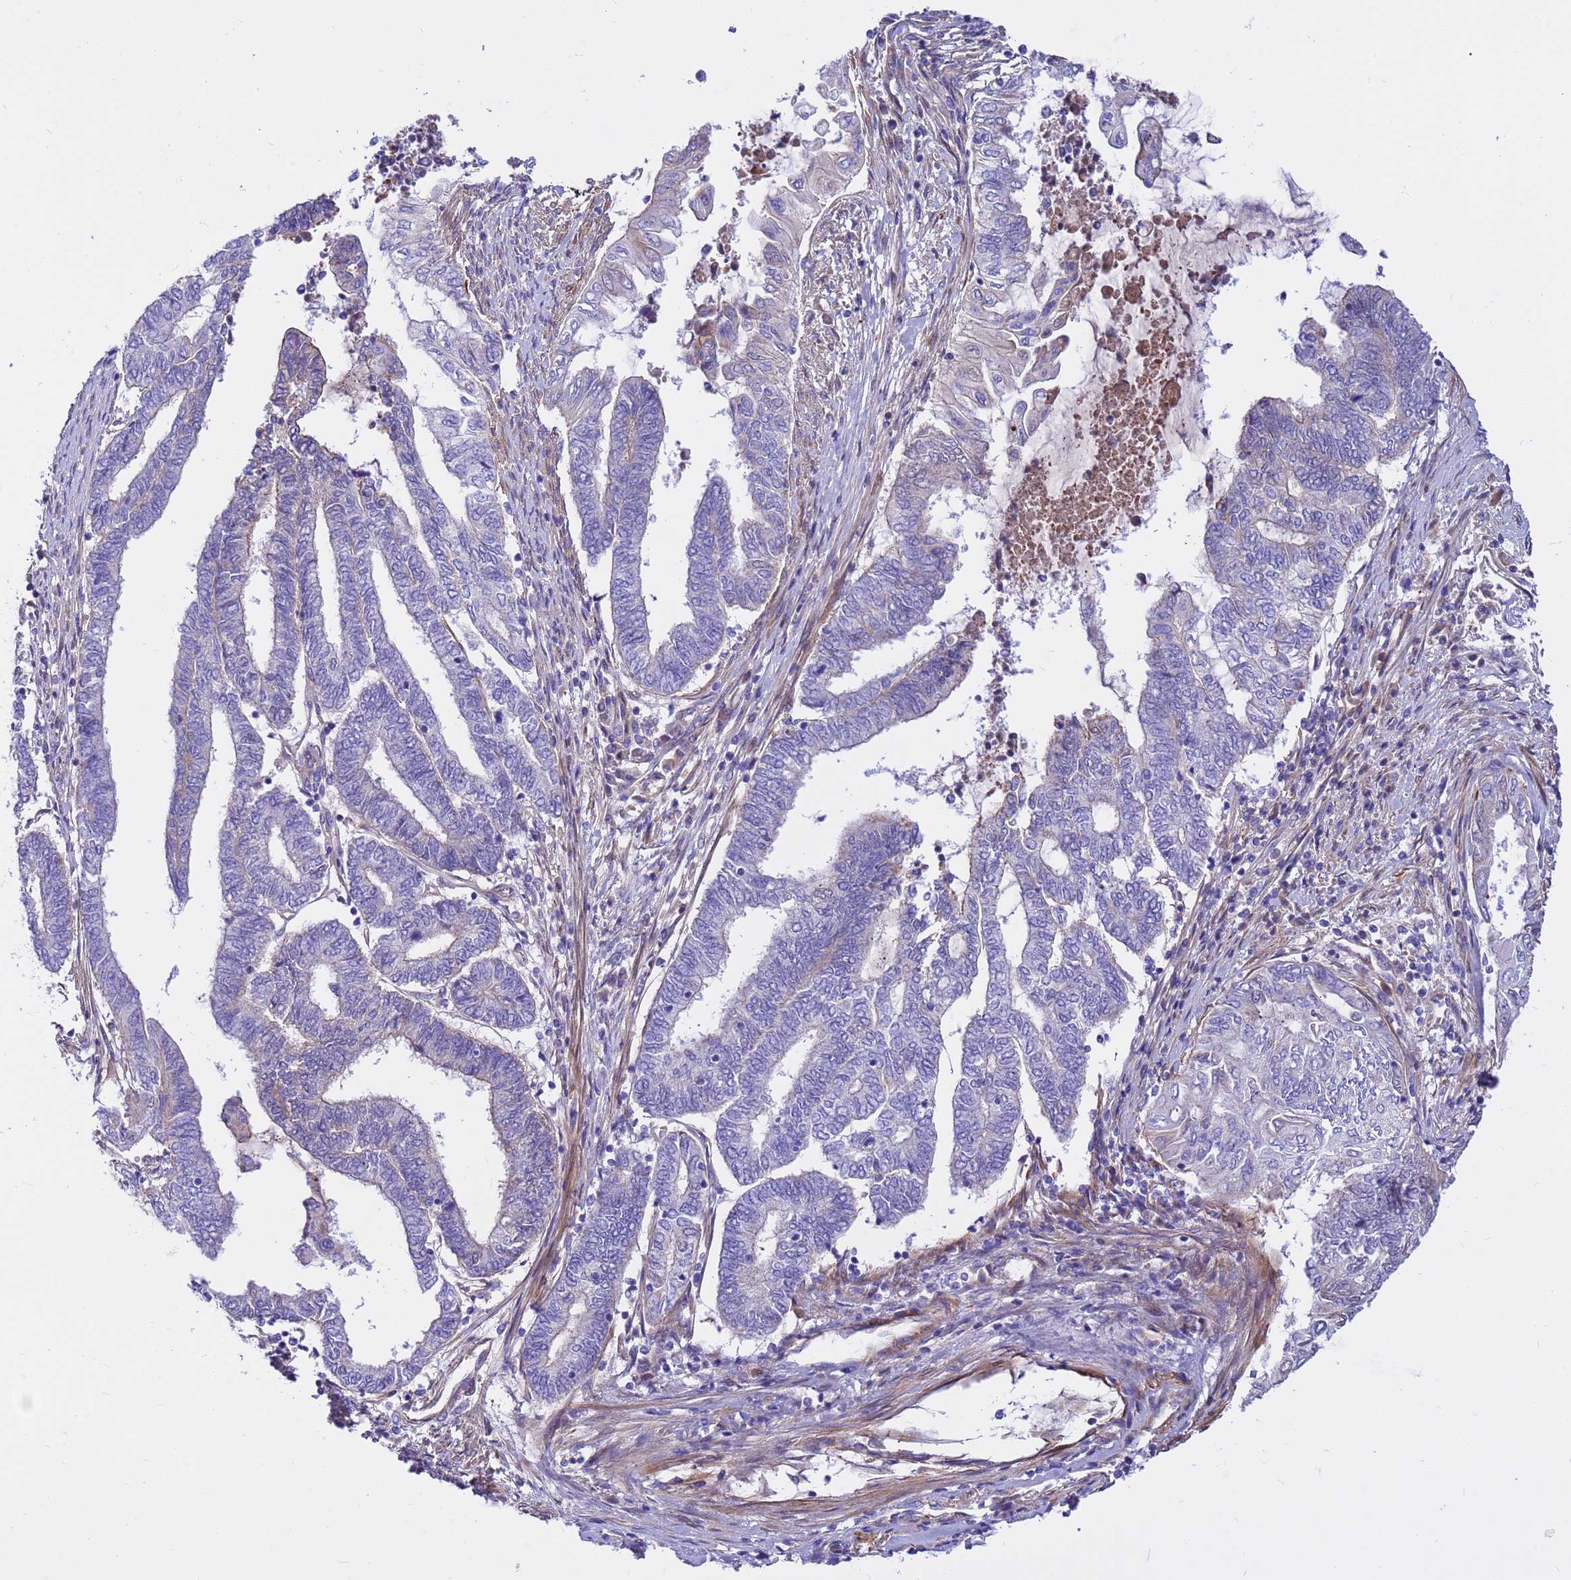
{"staining": {"intensity": "negative", "quantity": "none", "location": "none"}, "tissue": "endometrial cancer", "cell_type": "Tumor cells", "image_type": "cancer", "snomed": [{"axis": "morphology", "description": "Adenocarcinoma, NOS"}, {"axis": "topography", "description": "Uterus"}, {"axis": "topography", "description": "Endometrium"}], "caption": "Immunohistochemical staining of human adenocarcinoma (endometrial) exhibits no significant positivity in tumor cells. The staining is performed using DAB brown chromogen with nuclei counter-stained in using hematoxylin.", "gene": "CRHBP", "patient": {"sex": "female", "age": 70}}